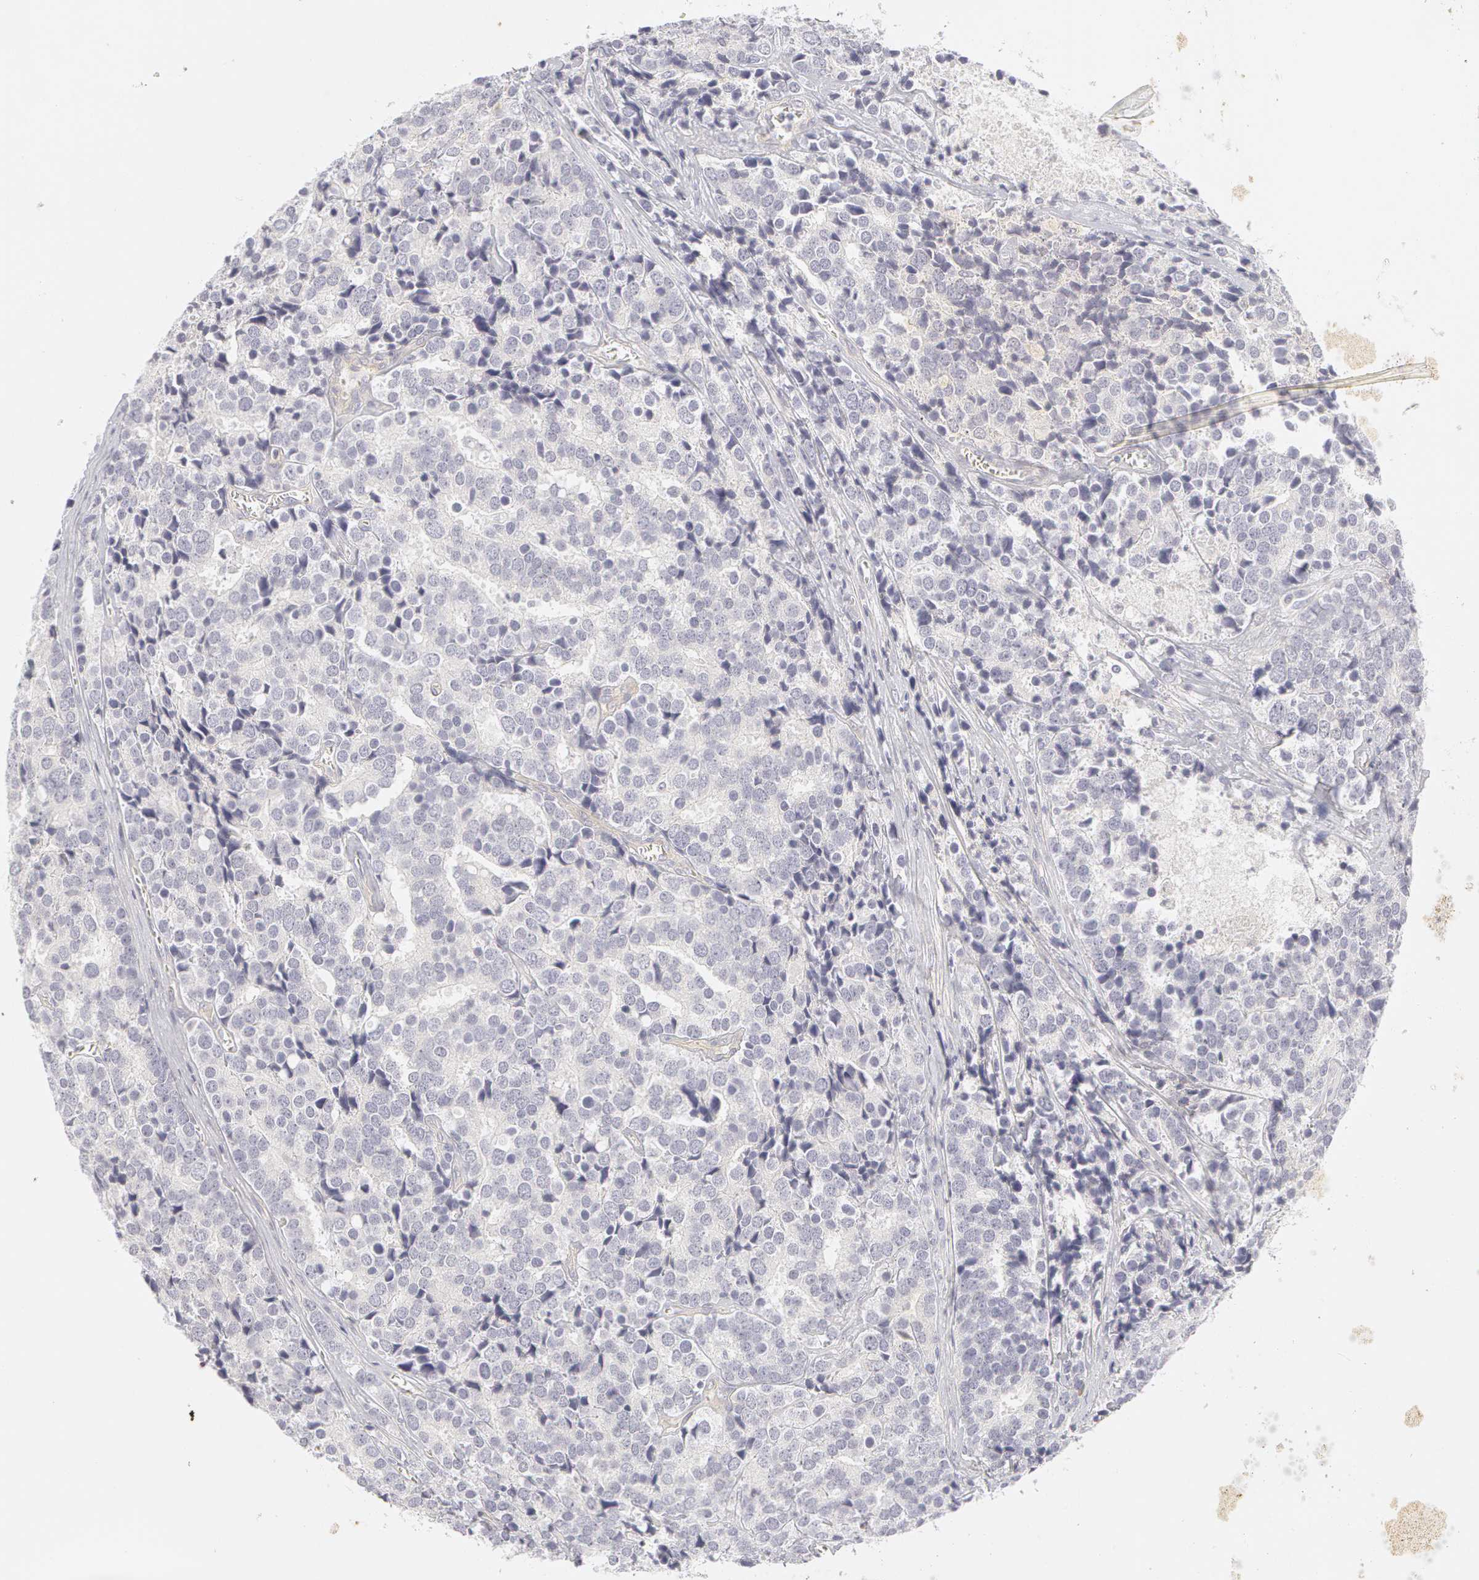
{"staining": {"intensity": "negative", "quantity": "none", "location": "none"}, "tissue": "prostate cancer", "cell_type": "Tumor cells", "image_type": "cancer", "snomed": [{"axis": "morphology", "description": "Adenocarcinoma, High grade"}, {"axis": "topography", "description": "Prostate"}], "caption": "DAB (3,3'-diaminobenzidine) immunohistochemical staining of prostate cancer demonstrates no significant positivity in tumor cells.", "gene": "ABCB1", "patient": {"sex": "male", "age": 71}}